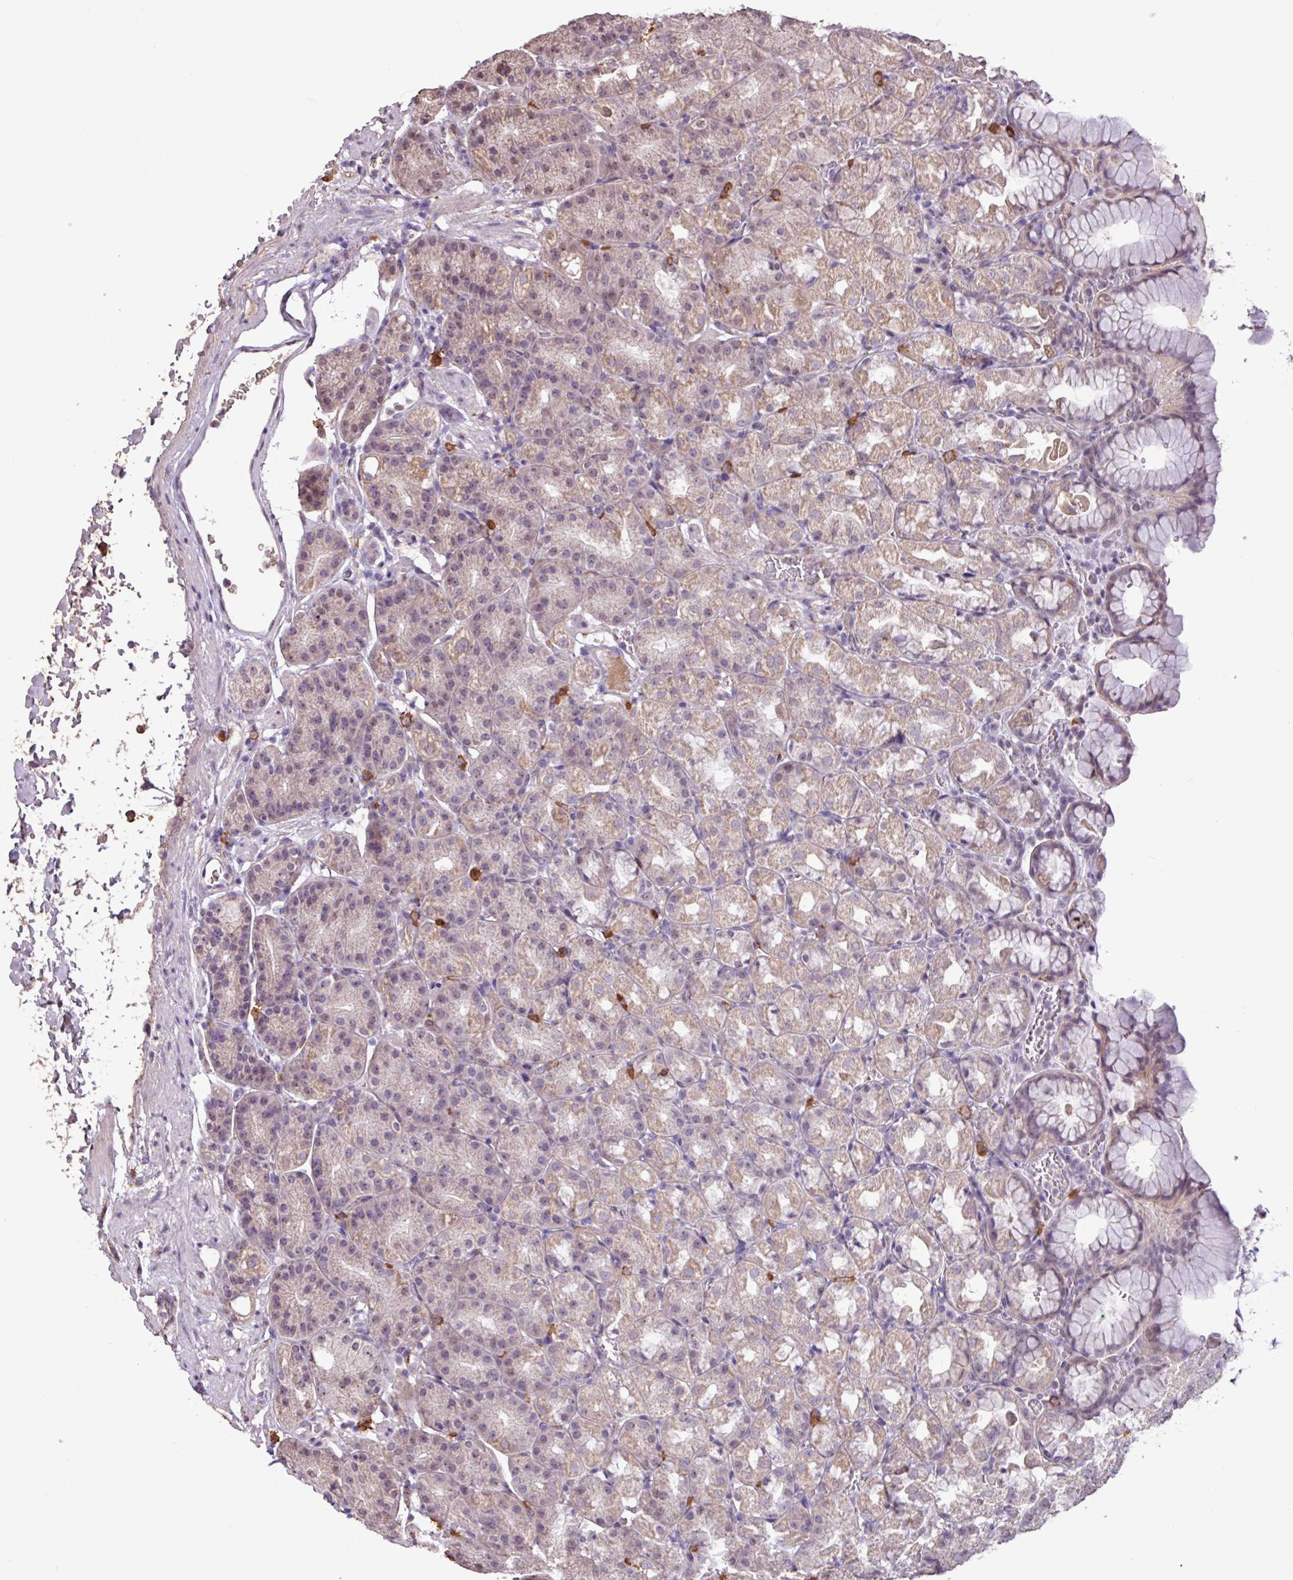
{"staining": {"intensity": "weak", "quantity": "25%-75%", "location": "cytoplasmic/membranous,nuclear"}, "tissue": "stomach", "cell_type": "Glandular cells", "image_type": "normal", "snomed": [{"axis": "morphology", "description": "Normal tissue, NOS"}, {"axis": "topography", "description": "Stomach, upper"}], "caption": "Benign stomach reveals weak cytoplasmic/membranous,nuclear positivity in approximately 25%-75% of glandular cells, visualized by immunohistochemistry. The staining is performed using DAB (3,3'-diaminobenzidine) brown chromogen to label protein expression. The nuclei are counter-stained blue using hematoxylin.", "gene": "L3MBTL3", "patient": {"sex": "female", "age": 81}}